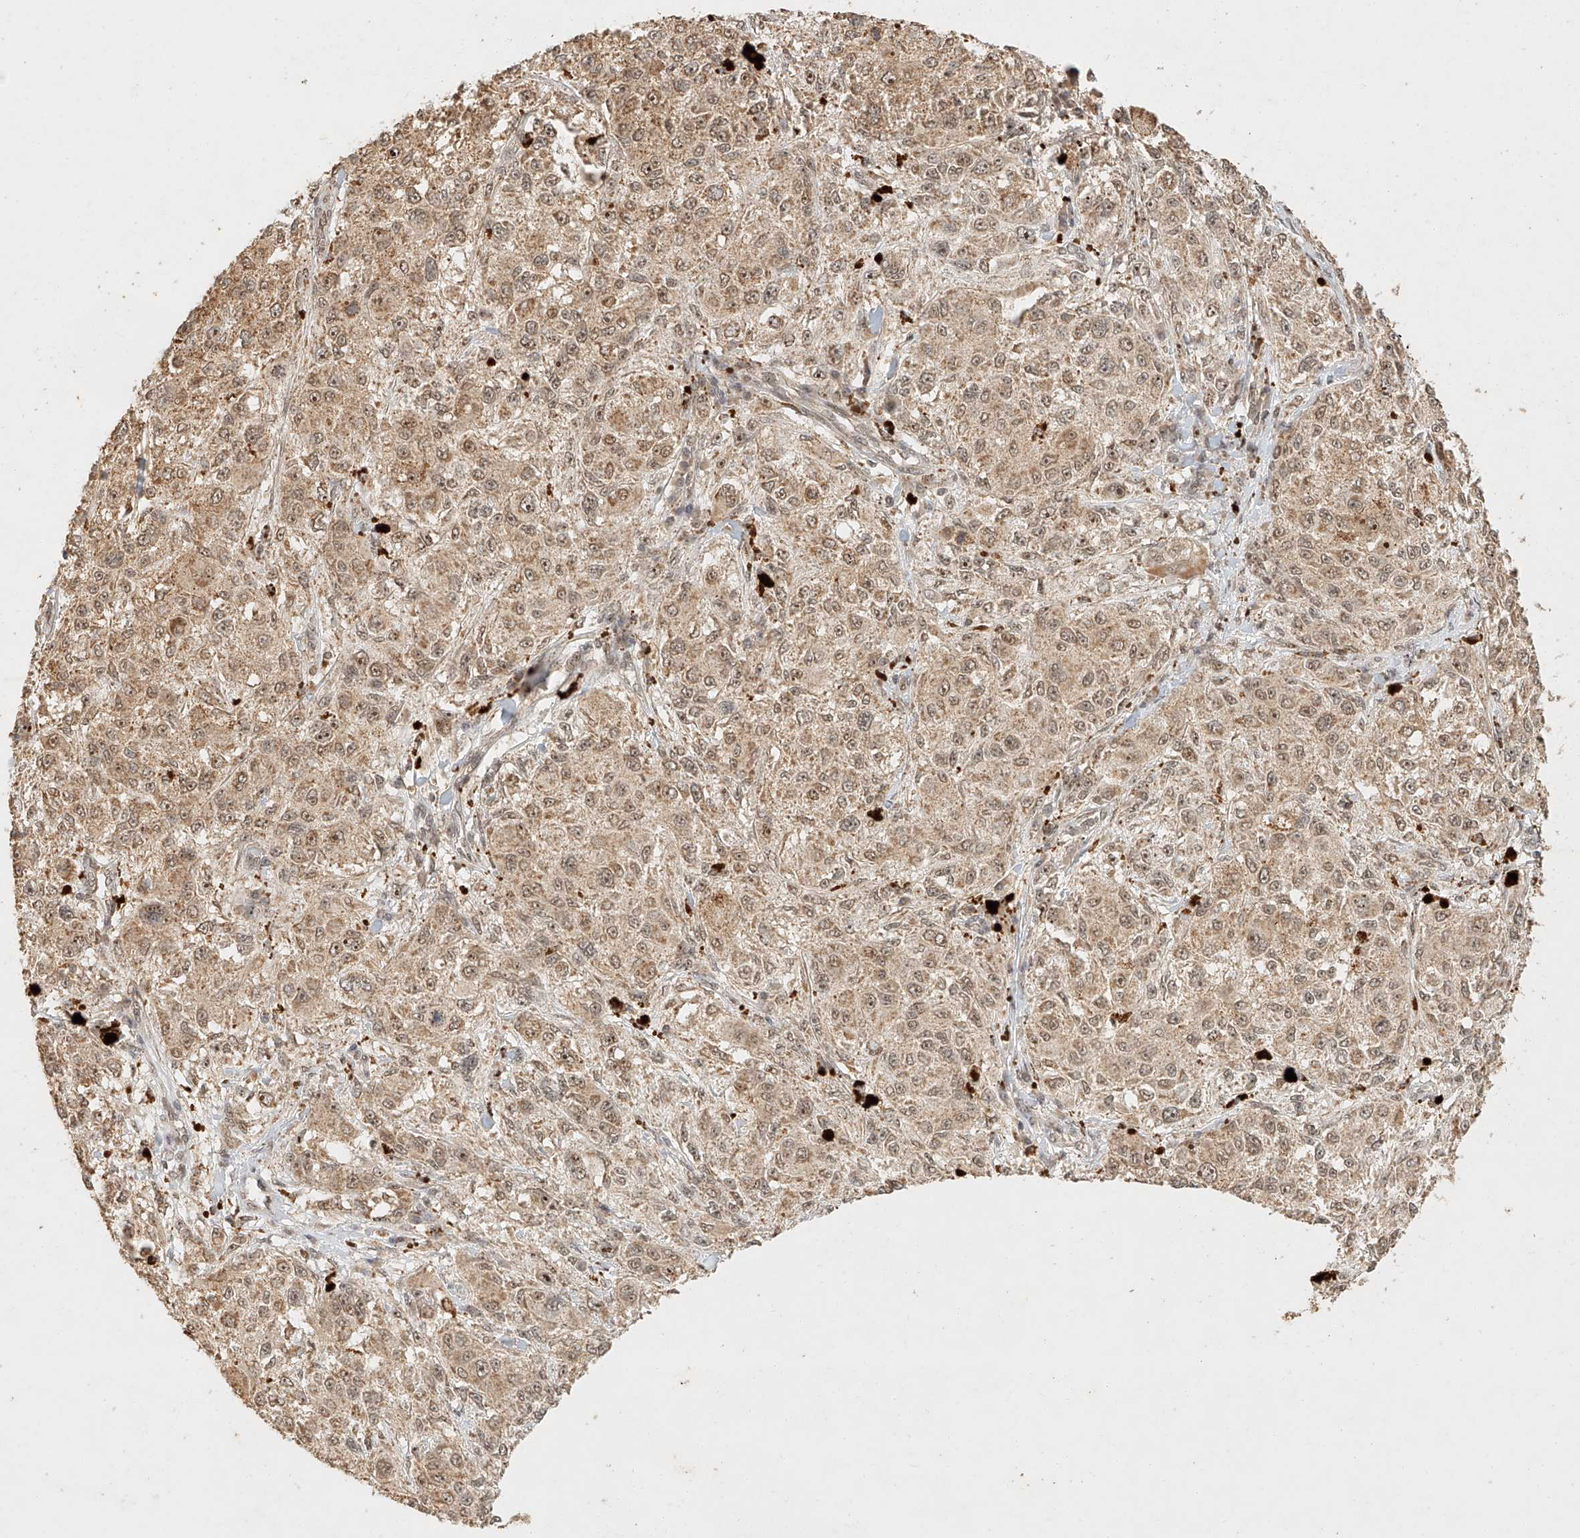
{"staining": {"intensity": "moderate", "quantity": ">75%", "location": "cytoplasmic/membranous,nuclear"}, "tissue": "melanoma", "cell_type": "Tumor cells", "image_type": "cancer", "snomed": [{"axis": "morphology", "description": "Necrosis, NOS"}, {"axis": "morphology", "description": "Malignant melanoma, NOS"}, {"axis": "topography", "description": "Skin"}], "caption": "IHC of melanoma shows medium levels of moderate cytoplasmic/membranous and nuclear staining in about >75% of tumor cells.", "gene": "CXorf58", "patient": {"sex": "female", "age": 87}}